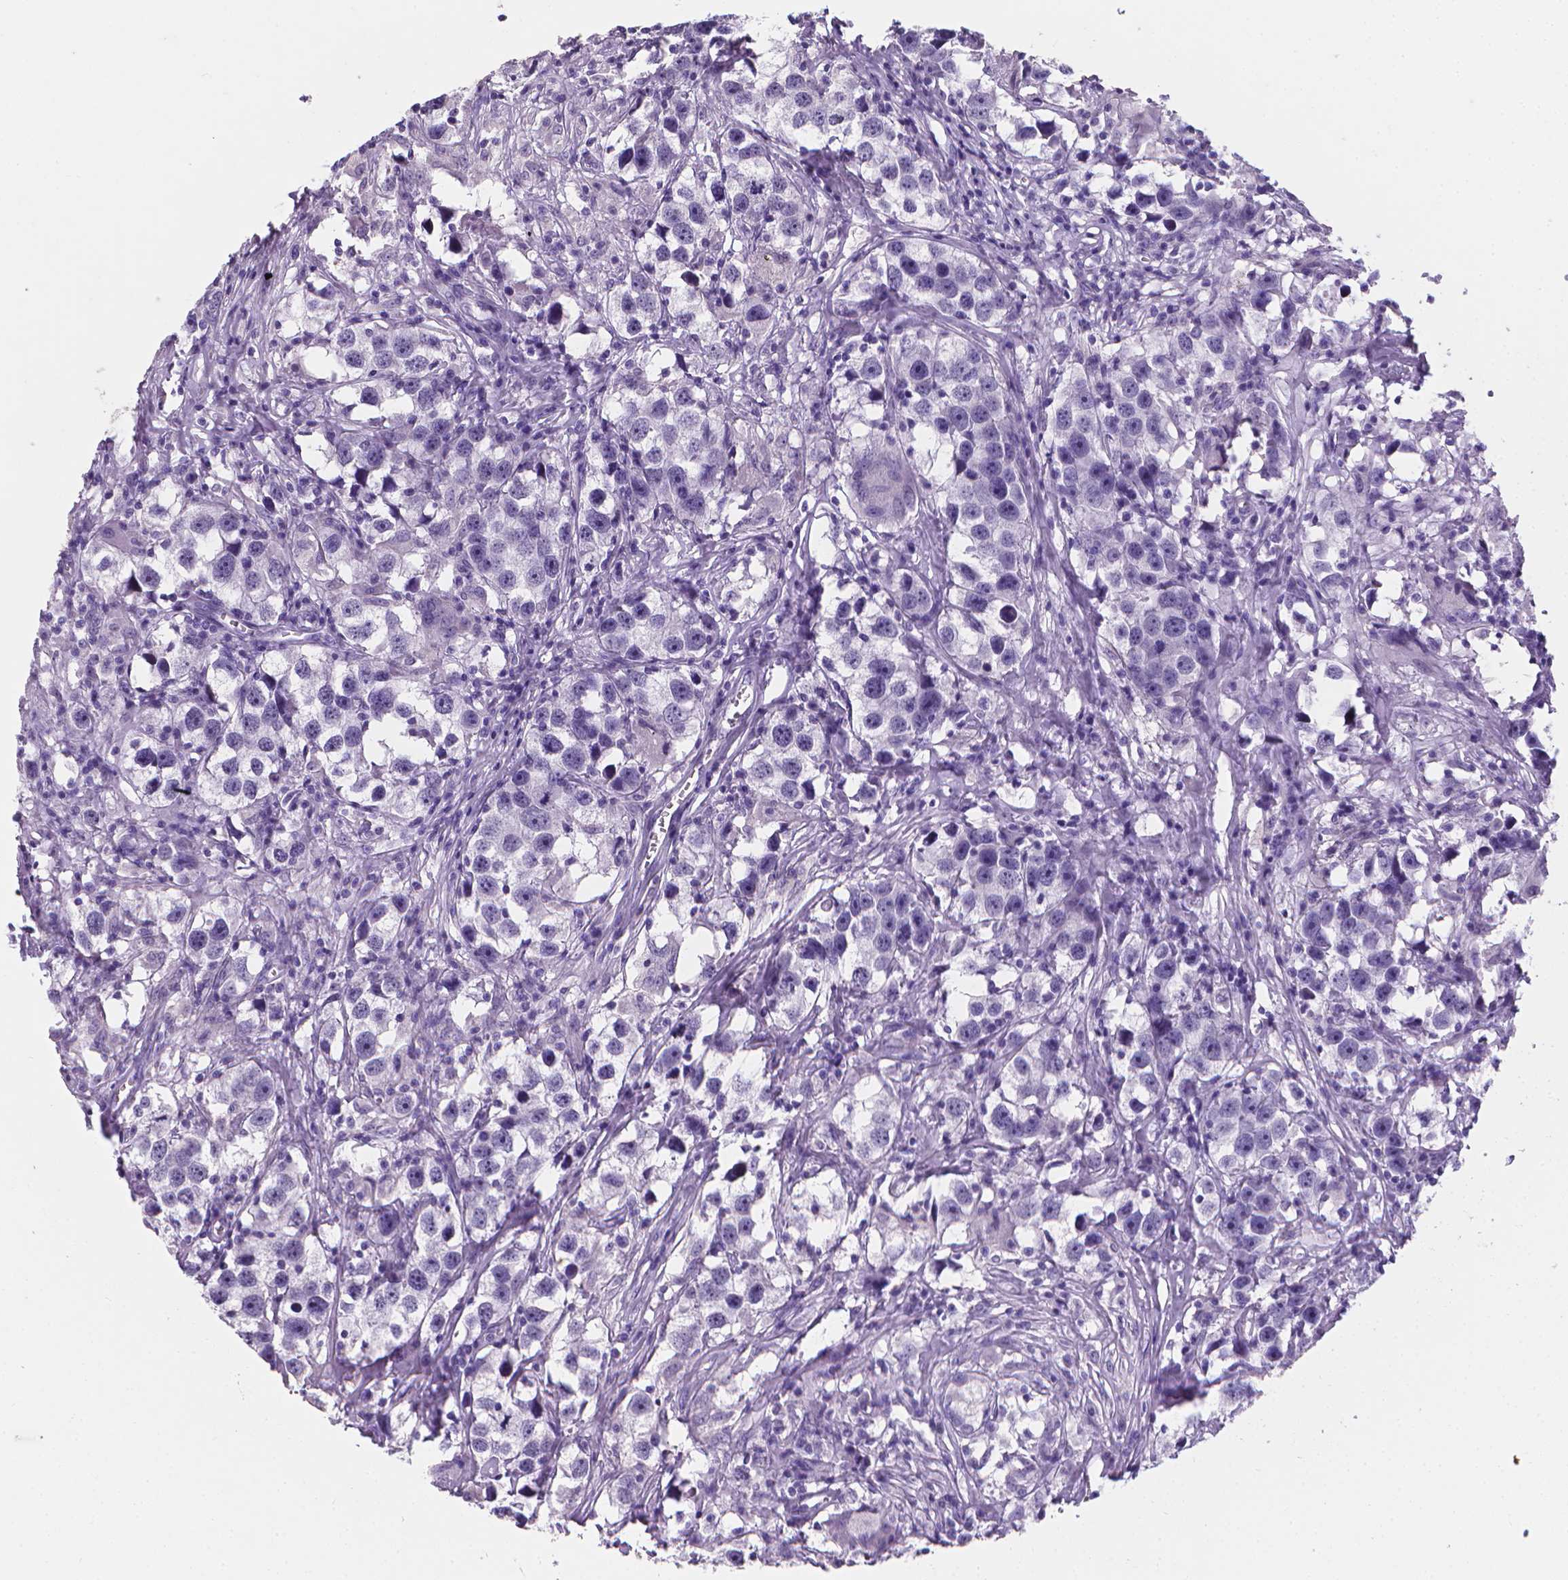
{"staining": {"intensity": "negative", "quantity": "none", "location": "none"}, "tissue": "testis cancer", "cell_type": "Tumor cells", "image_type": "cancer", "snomed": [{"axis": "morphology", "description": "Seminoma, NOS"}, {"axis": "topography", "description": "Testis"}], "caption": "Immunohistochemical staining of human testis seminoma reveals no significant staining in tumor cells.", "gene": "XPNPEP2", "patient": {"sex": "male", "age": 49}}